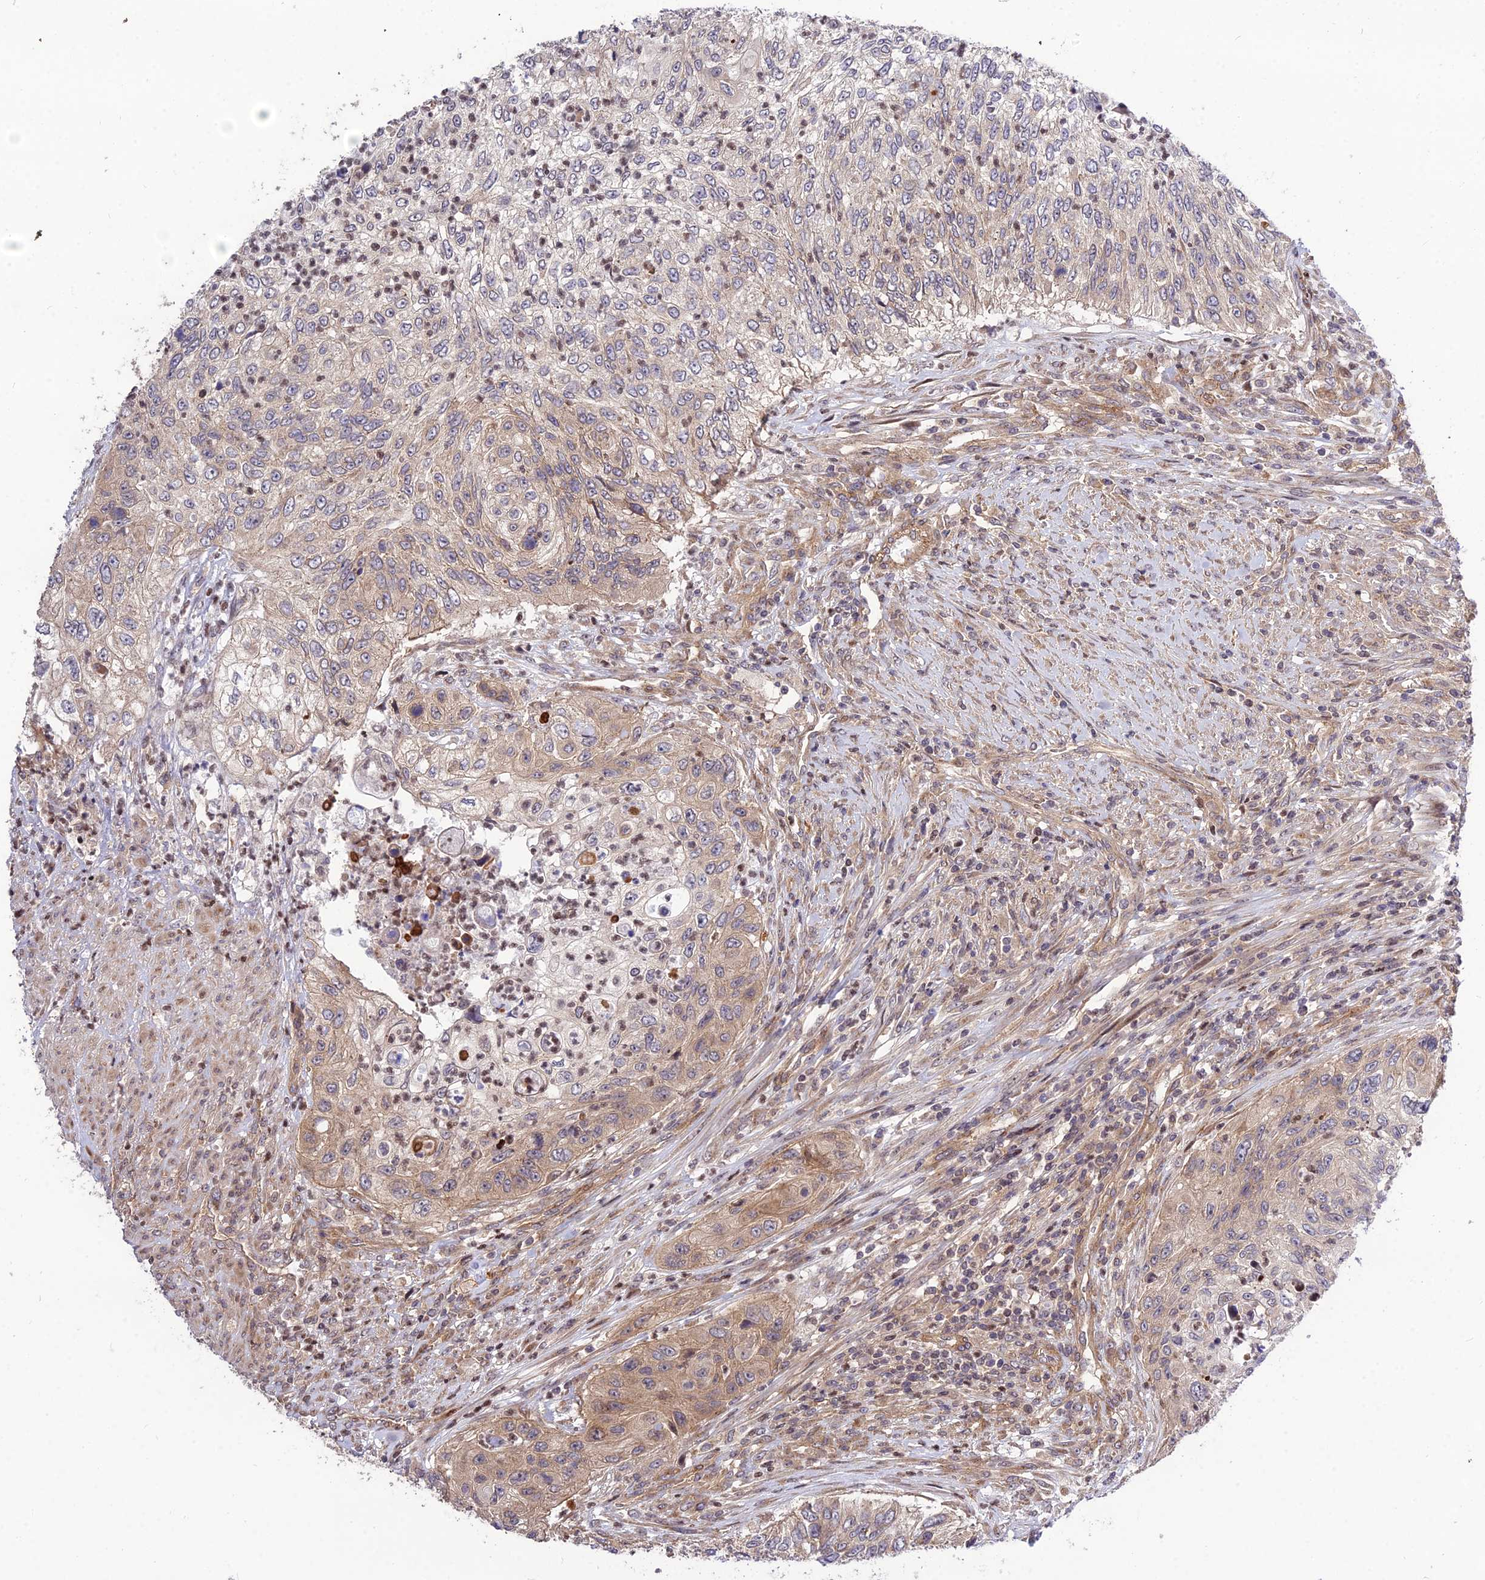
{"staining": {"intensity": "moderate", "quantity": "25%-75%", "location": "cytoplasmic/membranous"}, "tissue": "urothelial cancer", "cell_type": "Tumor cells", "image_type": "cancer", "snomed": [{"axis": "morphology", "description": "Urothelial carcinoma, High grade"}, {"axis": "topography", "description": "Urinary bladder"}], "caption": "High-grade urothelial carcinoma tissue demonstrates moderate cytoplasmic/membranous expression in approximately 25%-75% of tumor cells, visualized by immunohistochemistry.", "gene": "SMG6", "patient": {"sex": "female", "age": 60}}